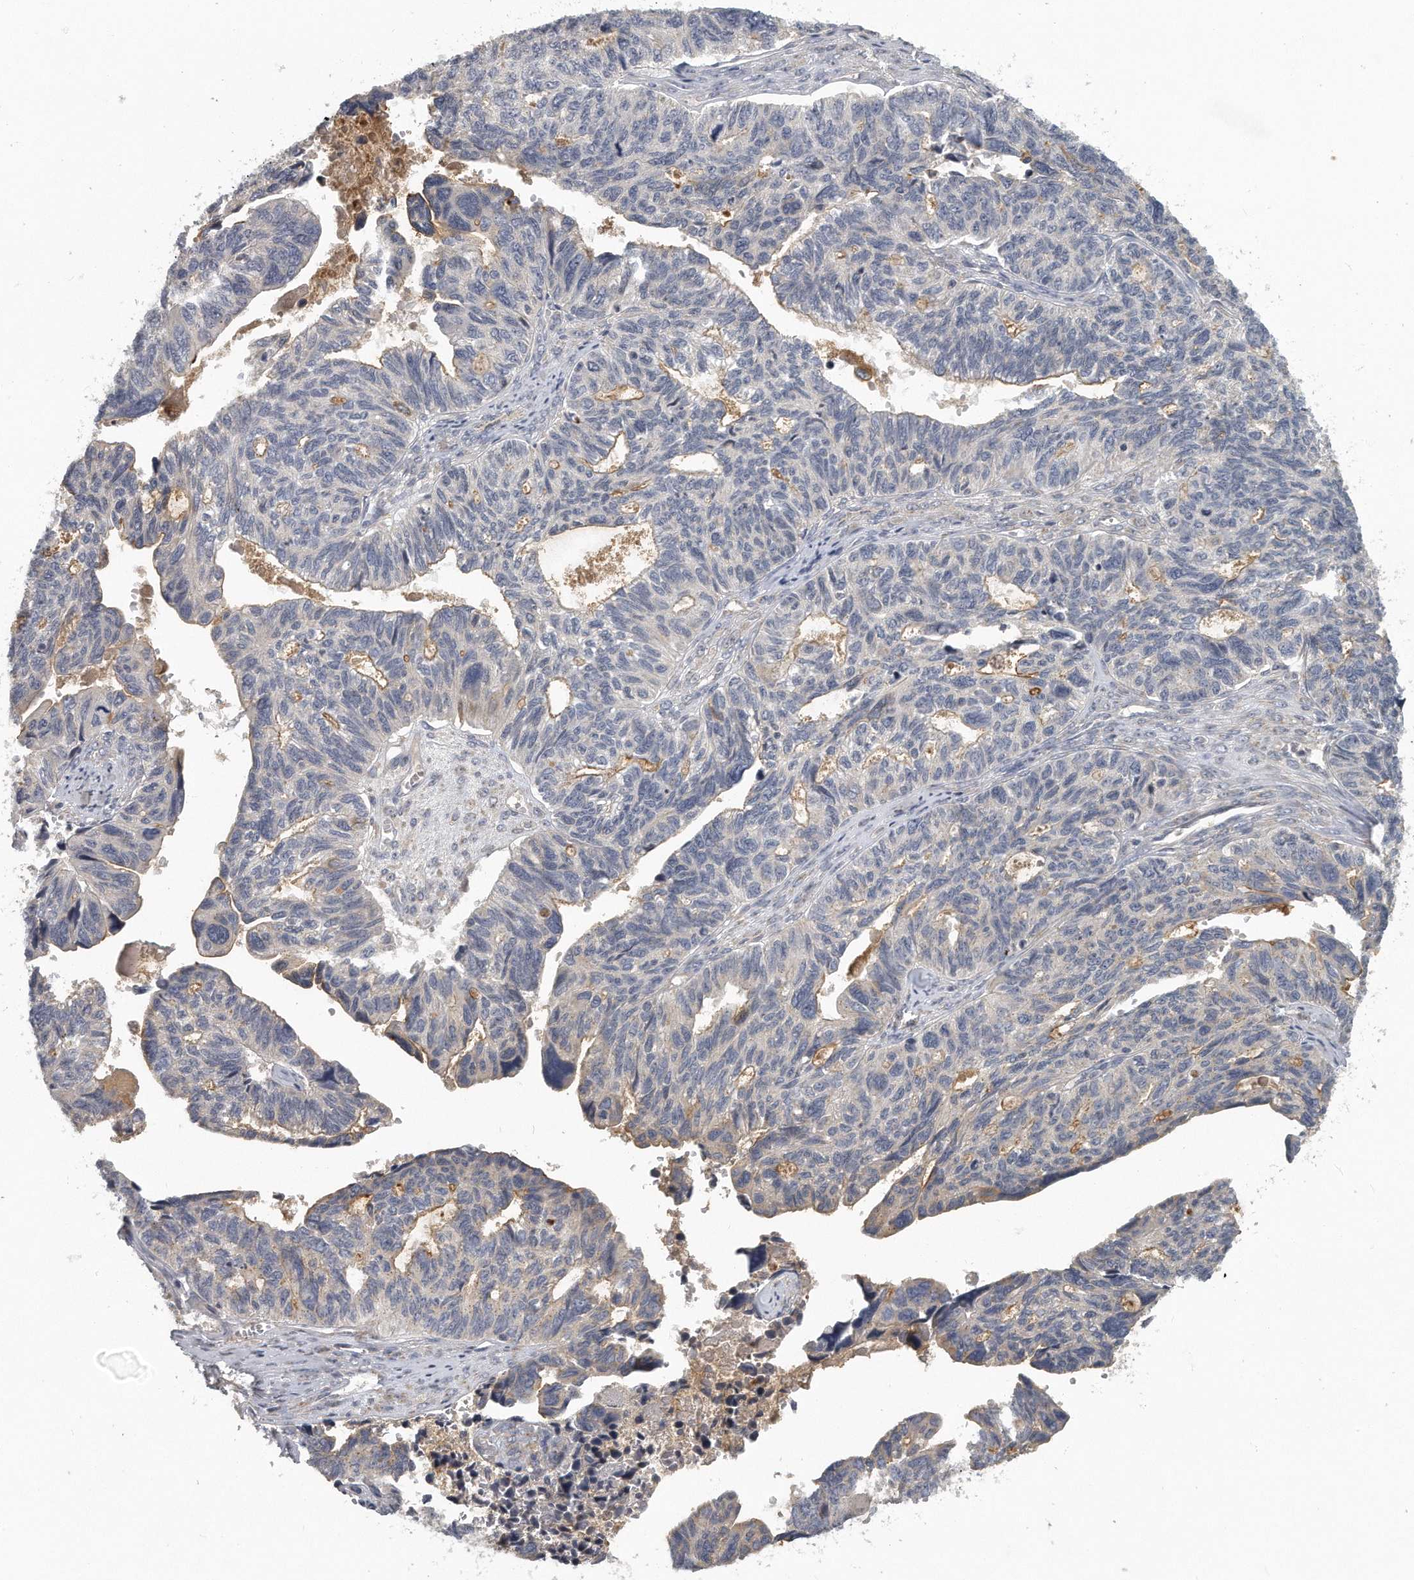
{"staining": {"intensity": "moderate", "quantity": "<25%", "location": "cytoplasmic/membranous"}, "tissue": "ovarian cancer", "cell_type": "Tumor cells", "image_type": "cancer", "snomed": [{"axis": "morphology", "description": "Cystadenocarcinoma, serous, NOS"}, {"axis": "topography", "description": "Ovary"}], "caption": "Immunohistochemical staining of human ovarian serous cystadenocarcinoma demonstrates low levels of moderate cytoplasmic/membranous protein expression in about <25% of tumor cells. (DAB (3,3'-diaminobenzidine) = brown stain, brightfield microscopy at high magnification).", "gene": "TRAPPC14", "patient": {"sex": "female", "age": 79}}